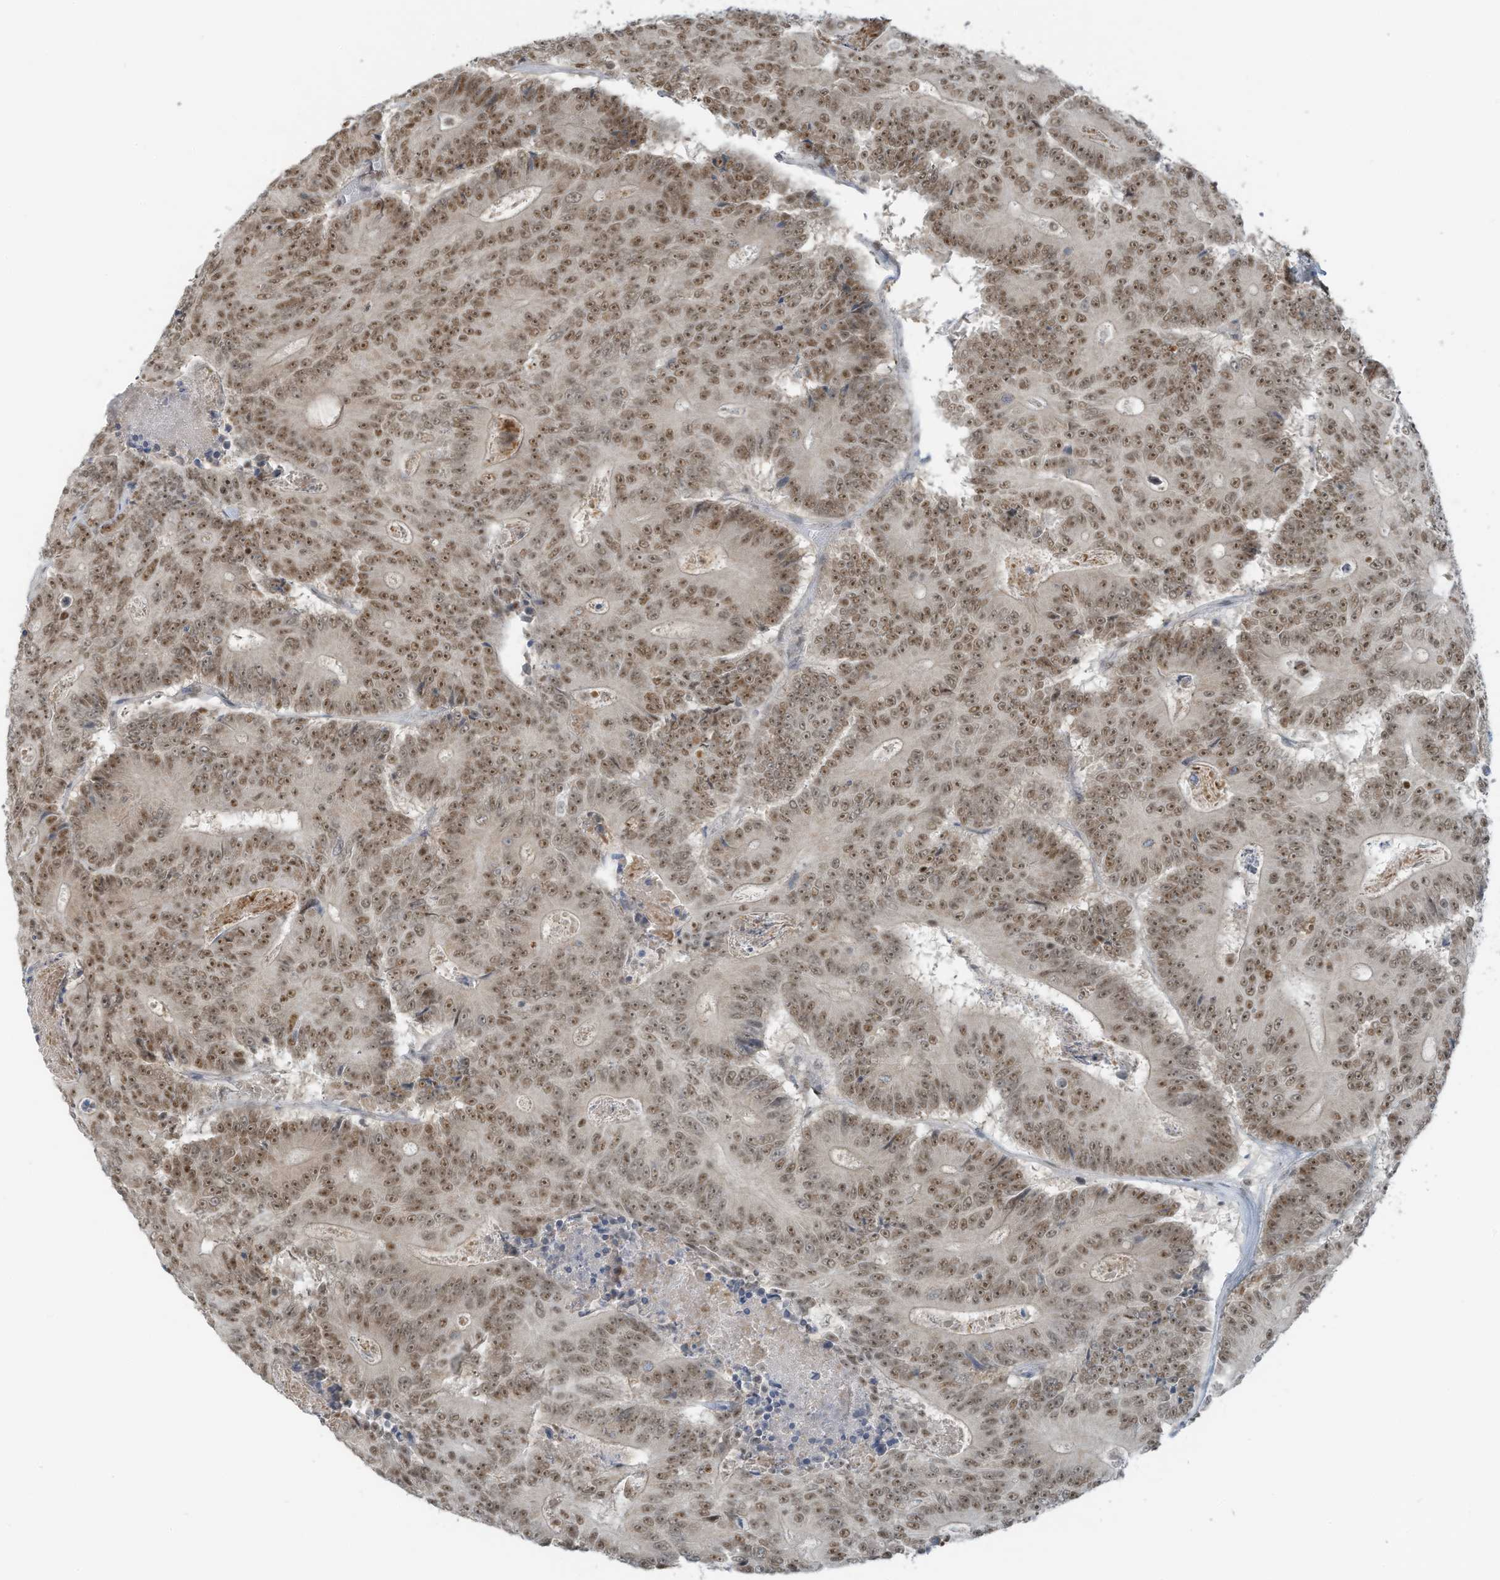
{"staining": {"intensity": "moderate", "quantity": ">75%", "location": "nuclear"}, "tissue": "colorectal cancer", "cell_type": "Tumor cells", "image_type": "cancer", "snomed": [{"axis": "morphology", "description": "Adenocarcinoma, NOS"}, {"axis": "topography", "description": "Colon"}], "caption": "Colorectal adenocarcinoma tissue exhibits moderate nuclear staining in approximately >75% of tumor cells, visualized by immunohistochemistry.", "gene": "WRNIP1", "patient": {"sex": "male", "age": 83}}